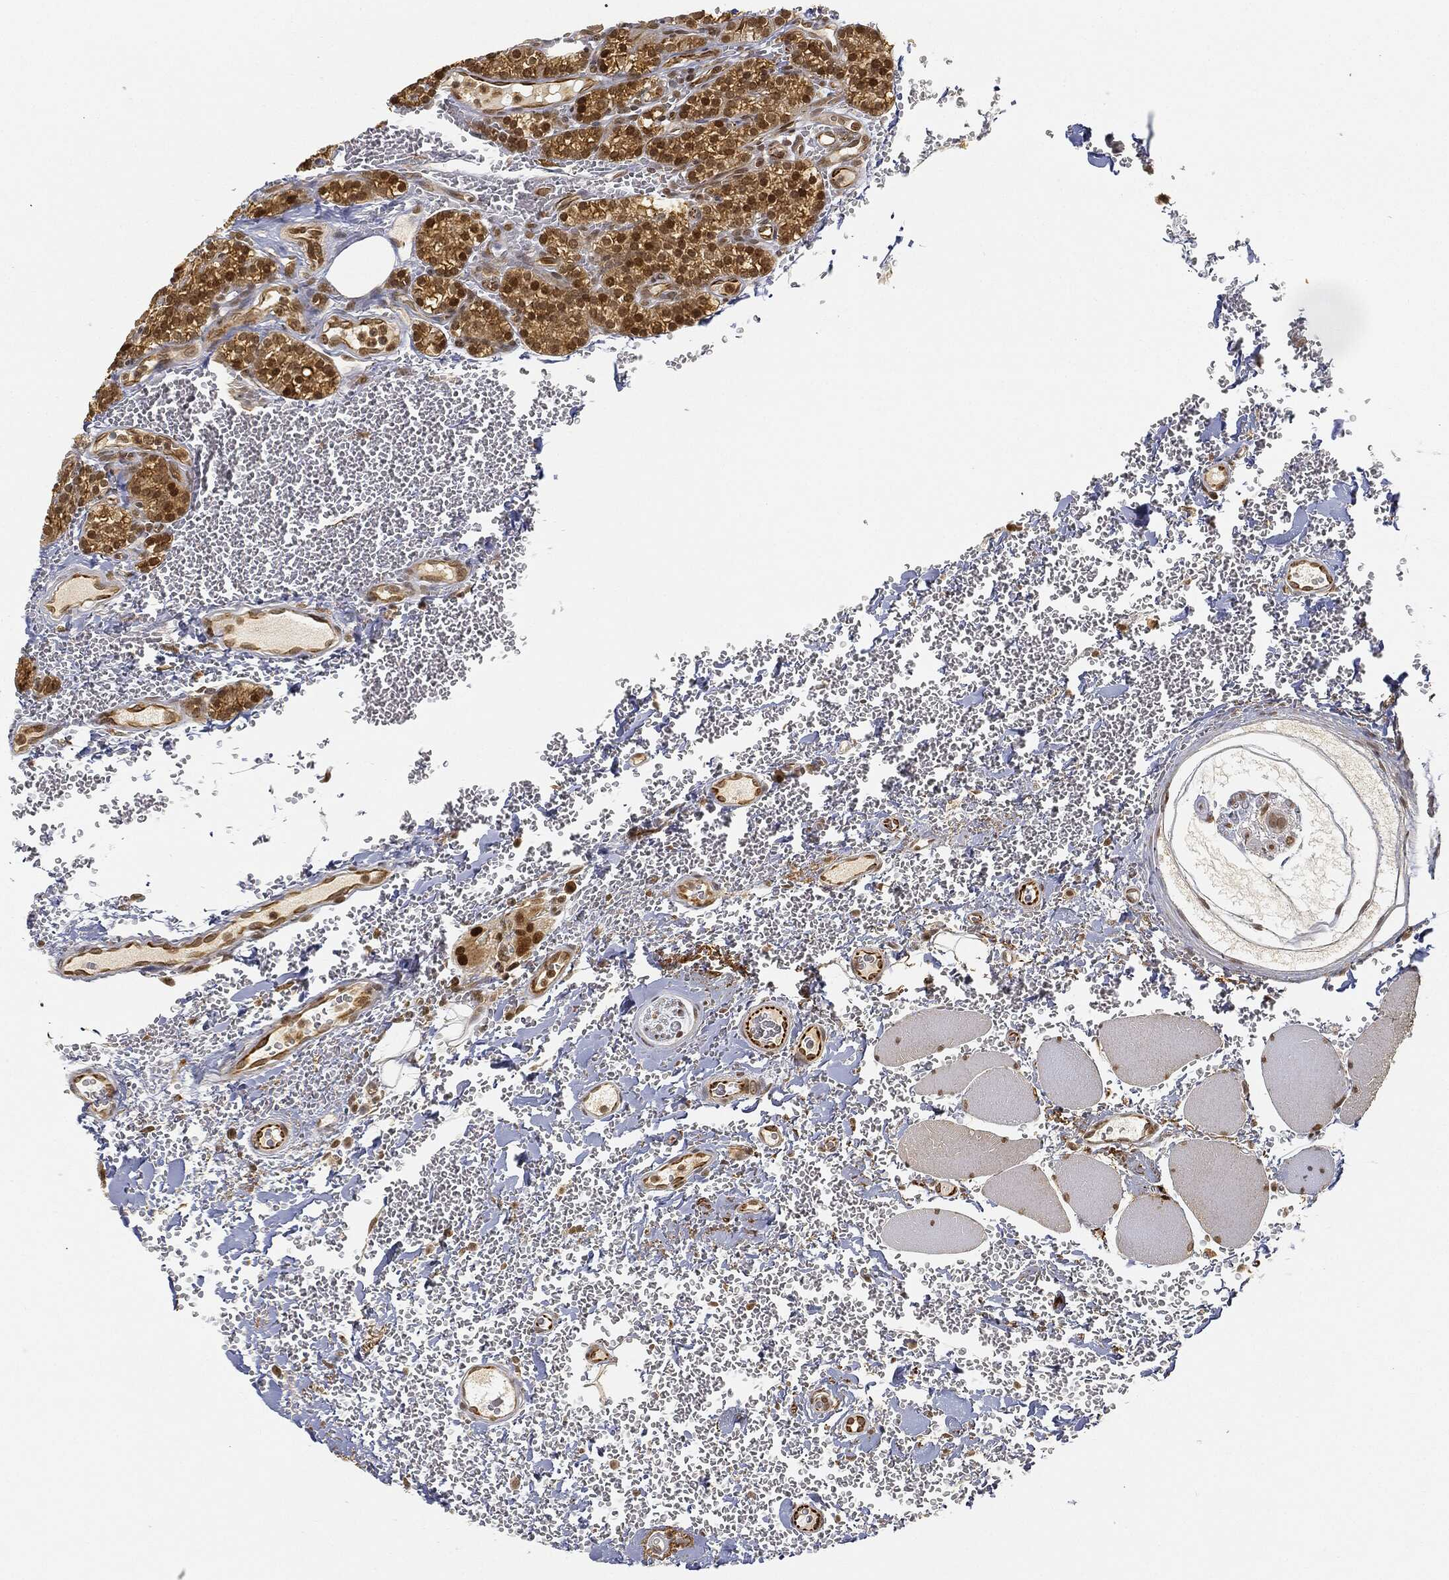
{"staining": {"intensity": "strong", "quantity": "25%-75%", "location": "nuclear"}, "tissue": "parathyroid gland", "cell_type": "Glandular cells", "image_type": "normal", "snomed": [{"axis": "morphology", "description": "Normal tissue, NOS"}, {"axis": "topography", "description": "Parathyroid gland"}], "caption": "A high amount of strong nuclear staining is seen in about 25%-75% of glandular cells in unremarkable parathyroid gland. (DAB IHC, brown staining for protein, blue staining for nuclei).", "gene": "CIB1", "patient": {"sex": "female", "age": 67}}